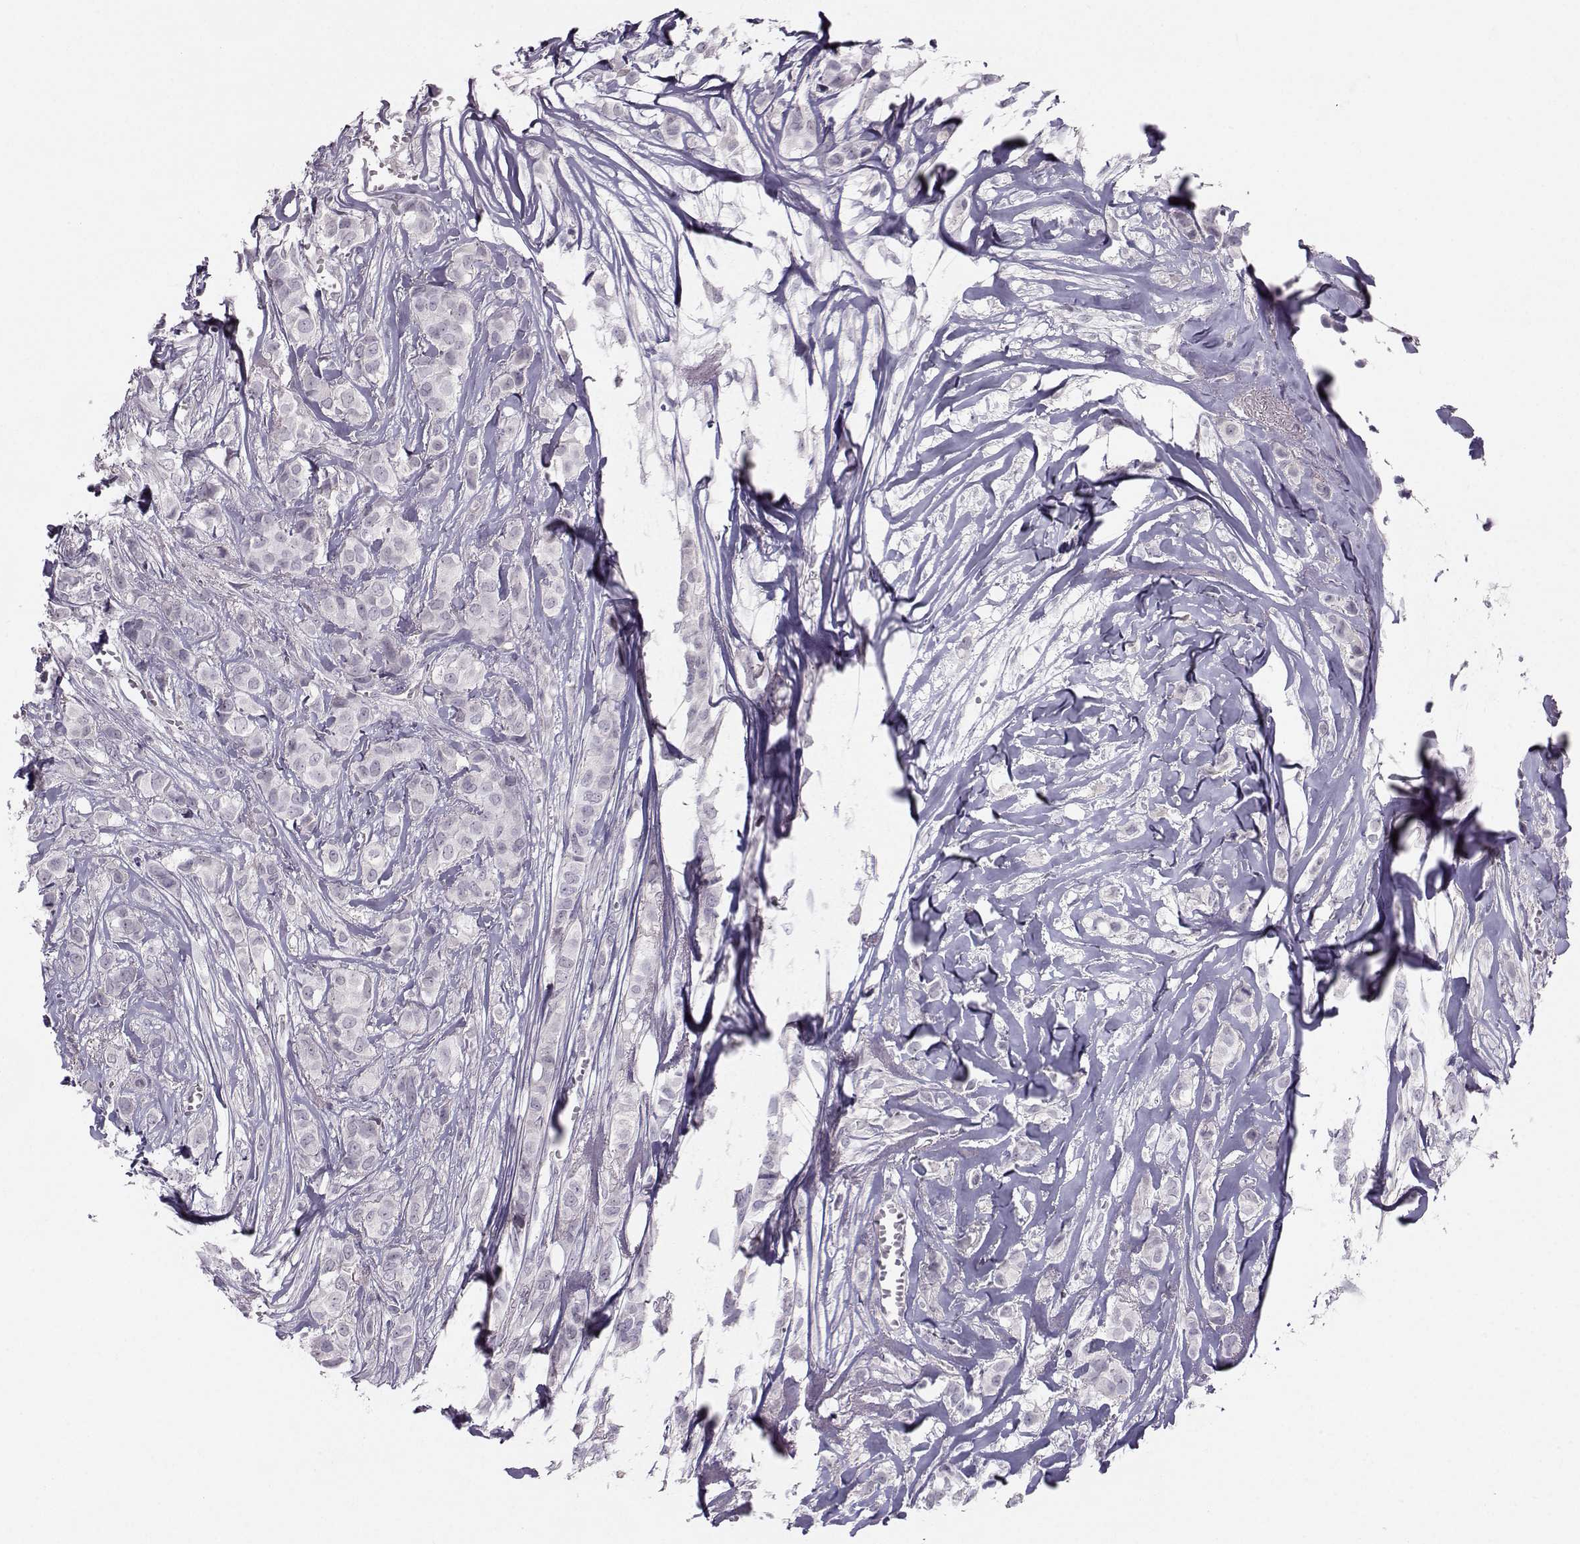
{"staining": {"intensity": "negative", "quantity": "none", "location": "none"}, "tissue": "breast cancer", "cell_type": "Tumor cells", "image_type": "cancer", "snomed": [{"axis": "morphology", "description": "Duct carcinoma"}, {"axis": "topography", "description": "Breast"}], "caption": "Tumor cells are negative for brown protein staining in breast cancer (invasive ductal carcinoma).", "gene": "MAST1", "patient": {"sex": "female", "age": 85}}